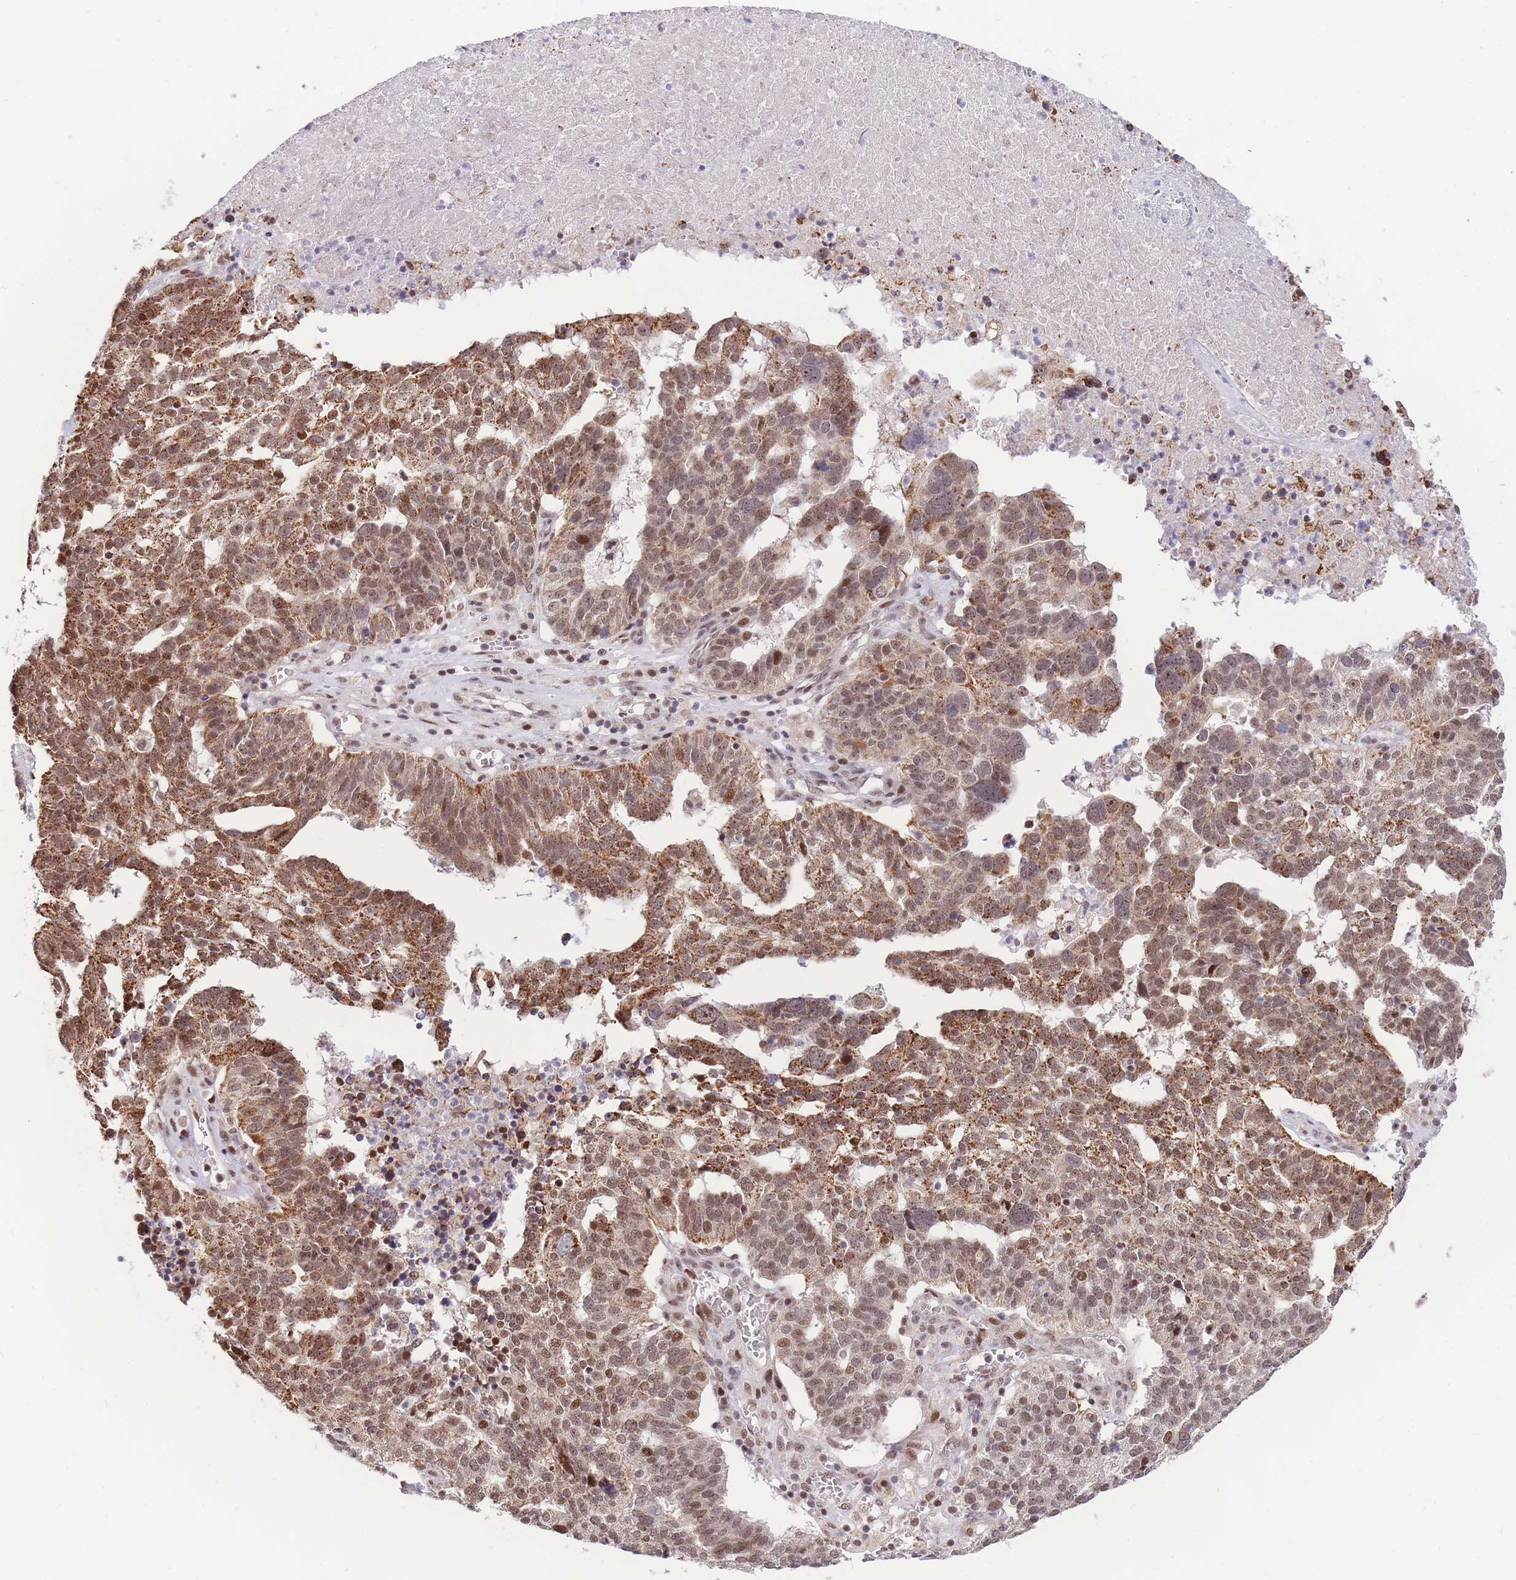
{"staining": {"intensity": "moderate", "quantity": ">75%", "location": "cytoplasmic/membranous,nuclear"}, "tissue": "ovarian cancer", "cell_type": "Tumor cells", "image_type": "cancer", "snomed": [{"axis": "morphology", "description": "Cystadenocarcinoma, serous, NOS"}, {"axis": "topography", "description": "Ovary"}], "caption": "This is a micrograph of IHC staining of ovarian serous cystadenocarcinoma, which shows moderate expression in the cytoplasmic/membranous and nuclear of tumor cells.", "gene": "TARBP2", "patient": {"sex": "female", "age": 59}}